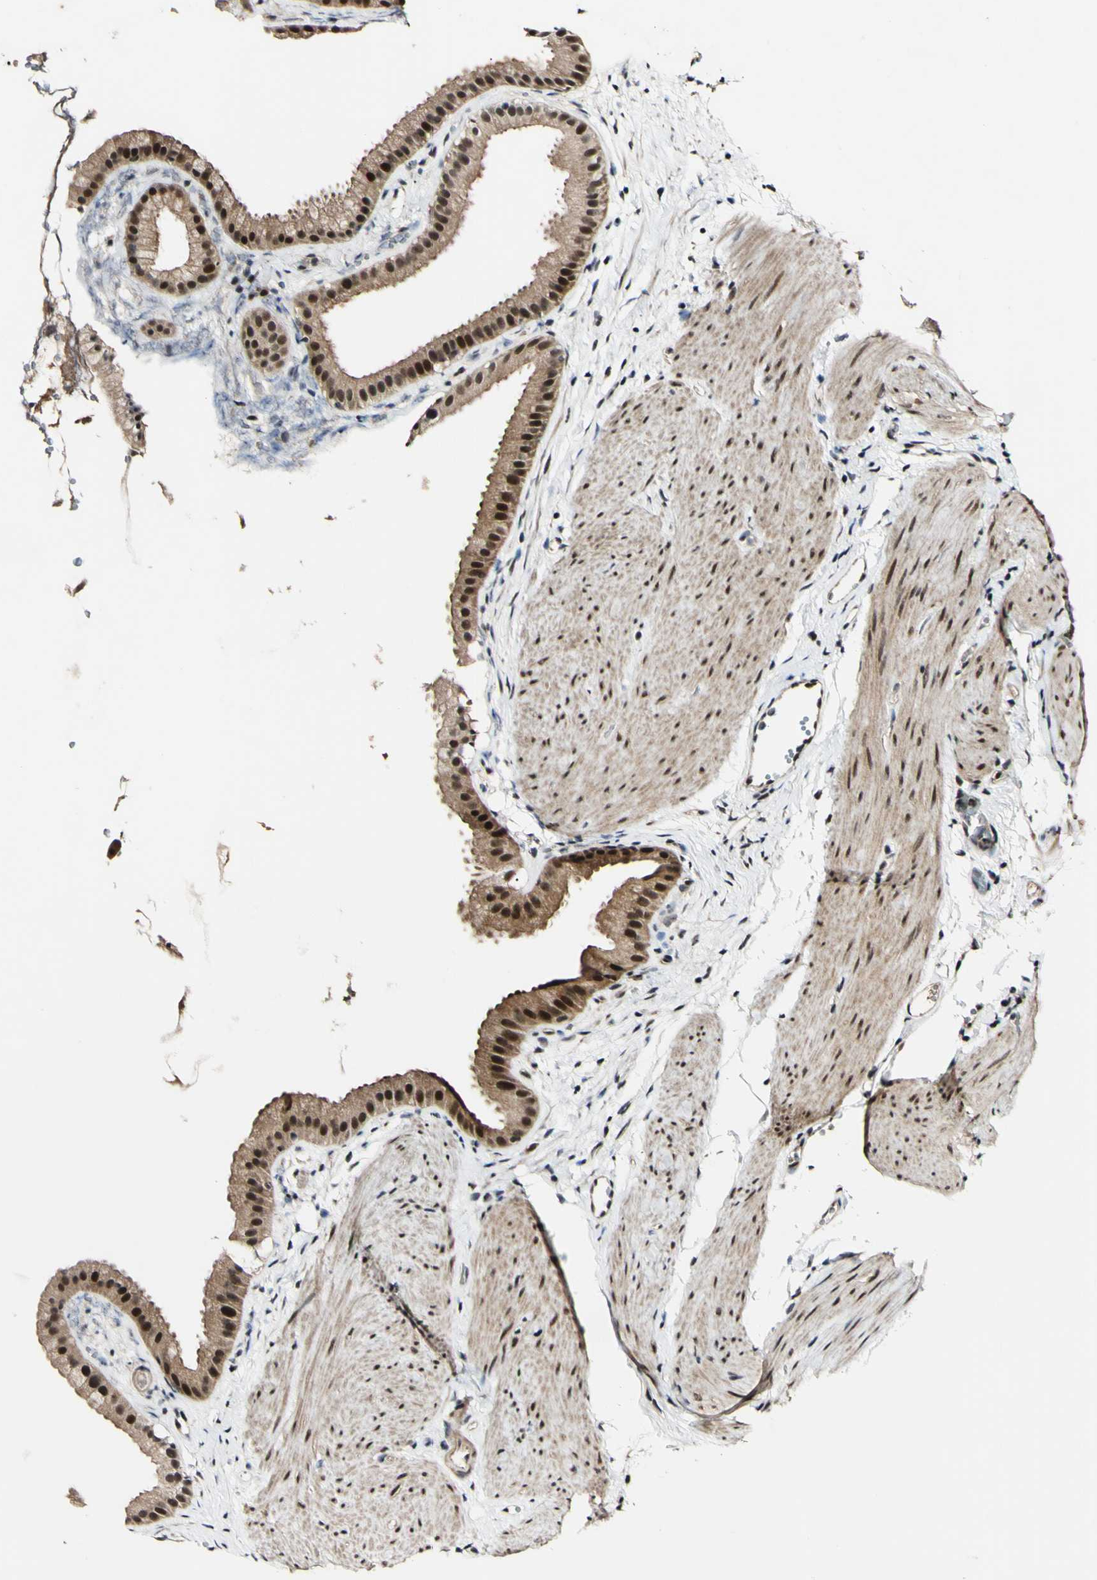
{"staining": {"intensity": "strong", "quantity": ">75%", "location": "cytoplasmic/membranous,nuclear"}, "tissue": "gallbladder", "cell_type": "Glandular cells", "image_type": "normal", "snomed": [{"axis": "morphology", "description": "Normal tissue, NOS"}, {"axis": "topography", "description": "Gallbladder"}], "caption": "IHC of normal gallbladder displays high levels of strong cytoplasmic/membranous,nuclear staining in approximately >75% of glandular cells. The protein of interest is shown in brown color, while the nuclei are stained blue.", "gene": "POLR2F", "patient": {"sex": "female", "age": 64}}